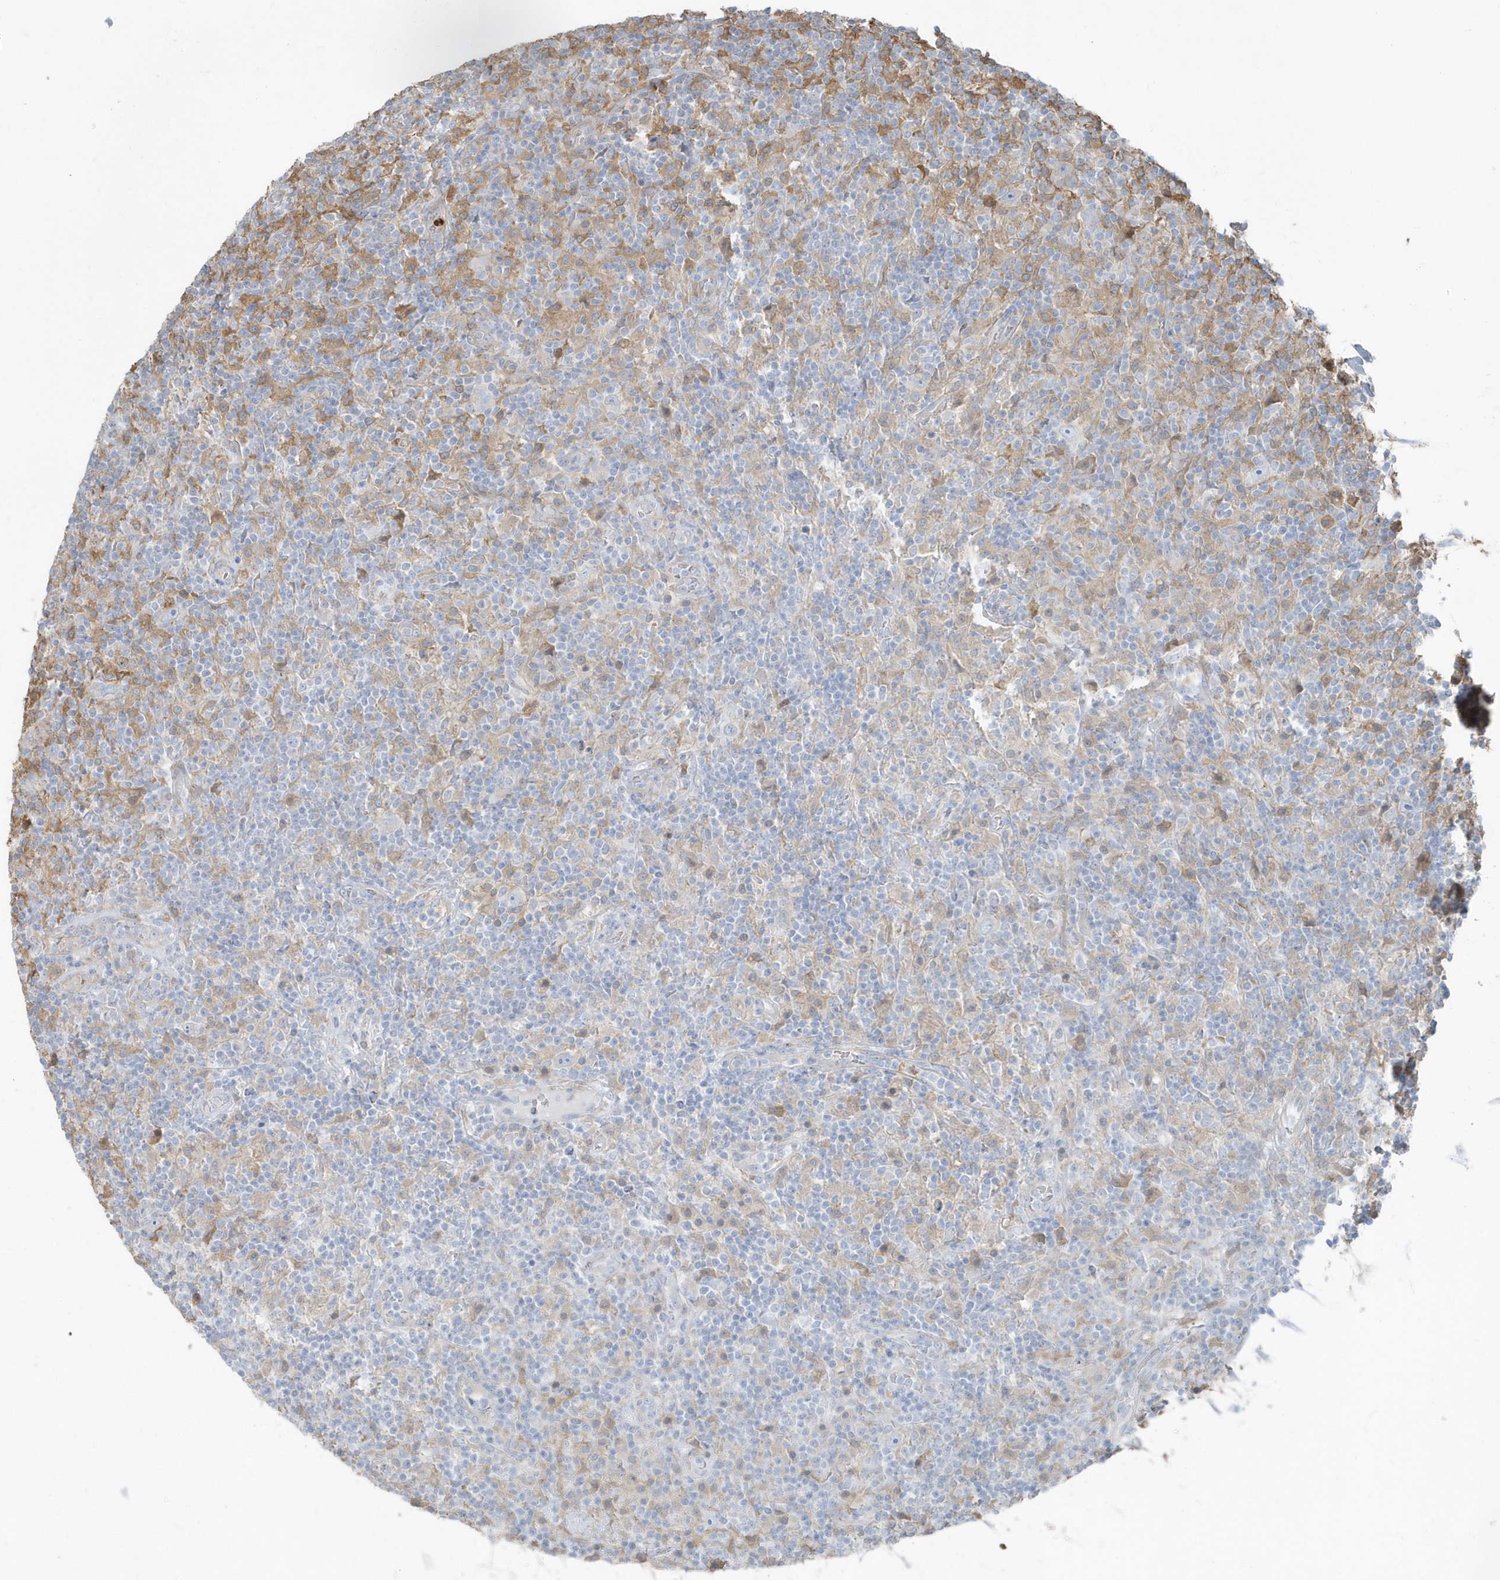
{"staining": {"intensity": "negative", "quantity": "none", "location": "none"}, "tissue": "lymphoma", "cell_type": "Tumor cells", "image_type": "cancer", "snomed": [{"axis": "morphology", "description": "Hodgkin's disease, NOS"}, {"axis": "topography", "description": "Lymph node"}], "caption": "The photomicrograph reveals no staining of tumor cells in lymphoma.", "gene": "CCNJ", "patient": {"sex": "male", "age": 70}}